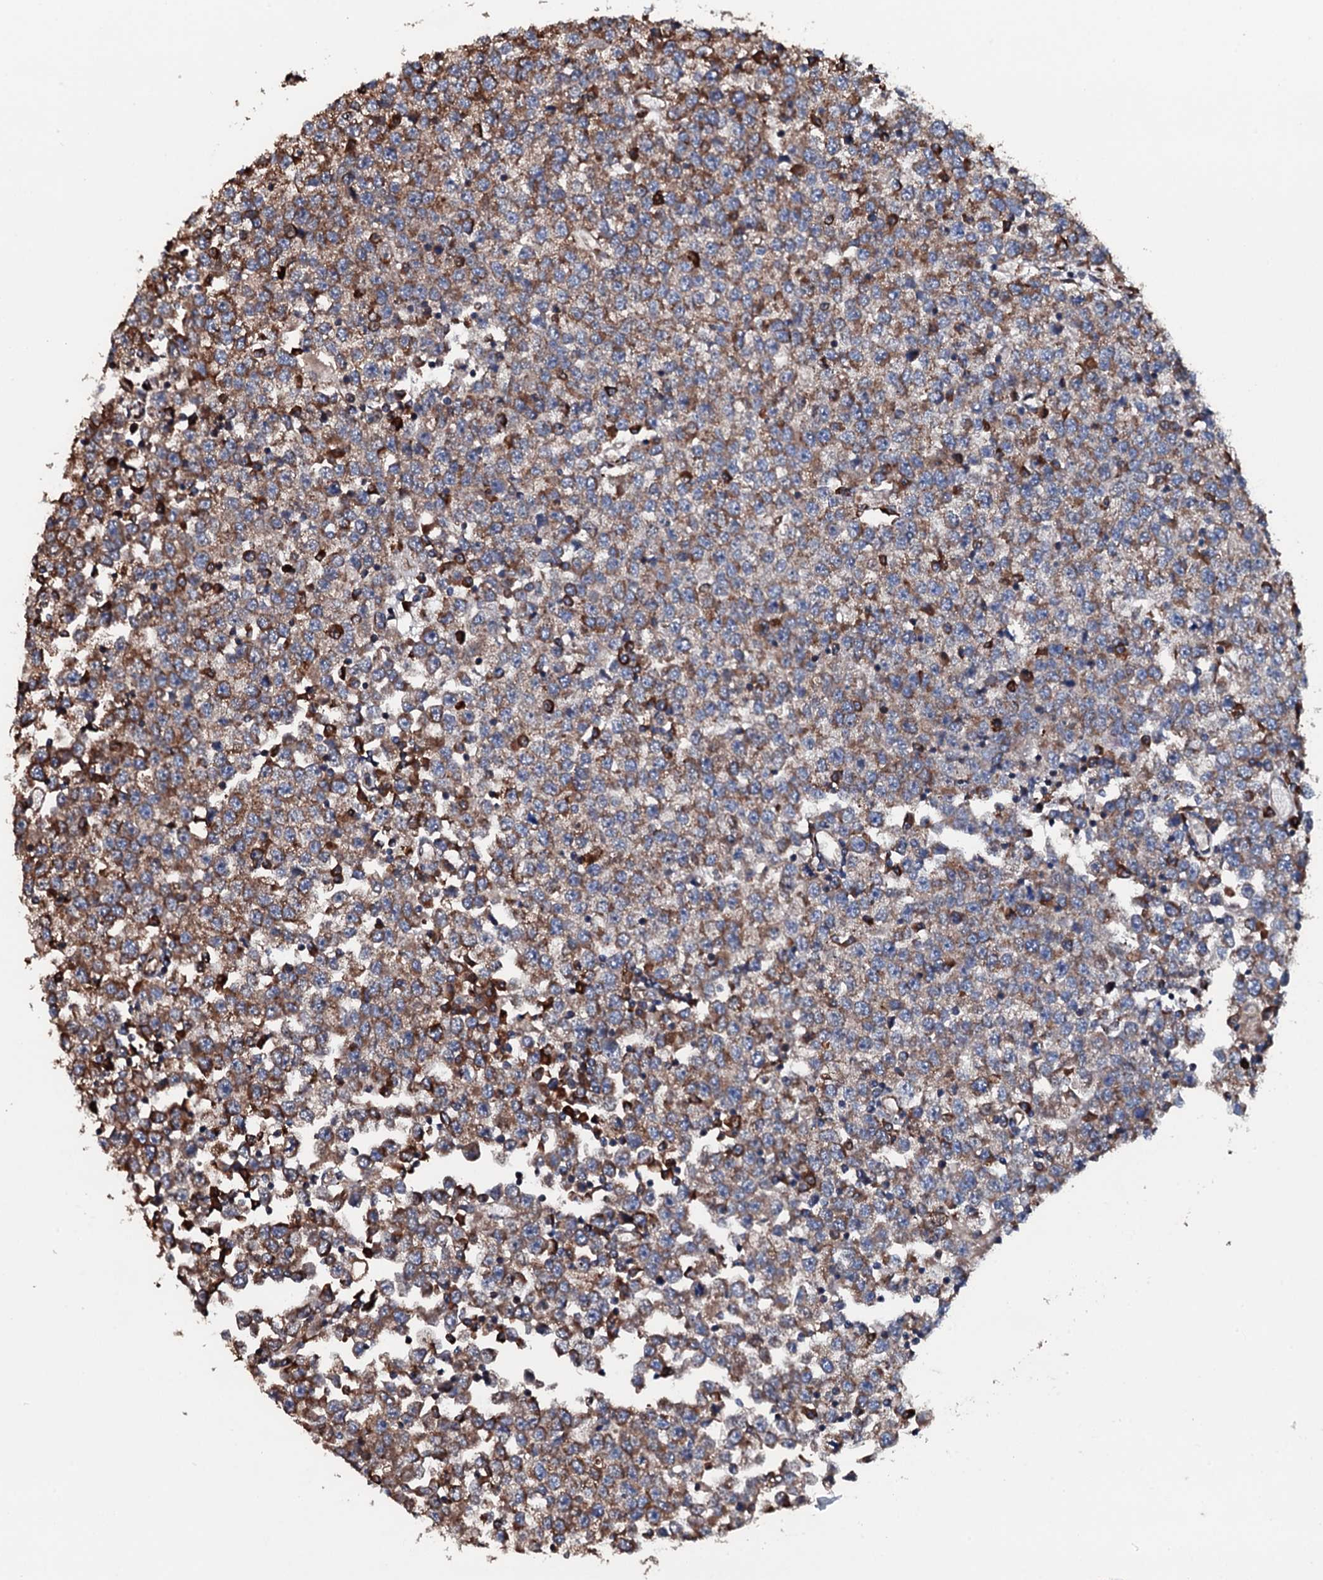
{"staining": {"intensity": "moderate", "quantity": ">75%", "location": "cytoplasmic/membranous"}, "tissue": "testis cancer", "cell_type": "Tumor cells", "image_type": "cancer", "snomed": [{"axis": "morphology", "description": "Seminoma, NOS"}, {"axis": "topography", "description": "Testis"}], "caption": "A medium amount of moderate cytoplasmic/membranous positivity is identified in approximately >75% of tumor cells in testis cancer tissue.", "gene": "RAB12", "patient": {"sex": "male", "age": 65}}